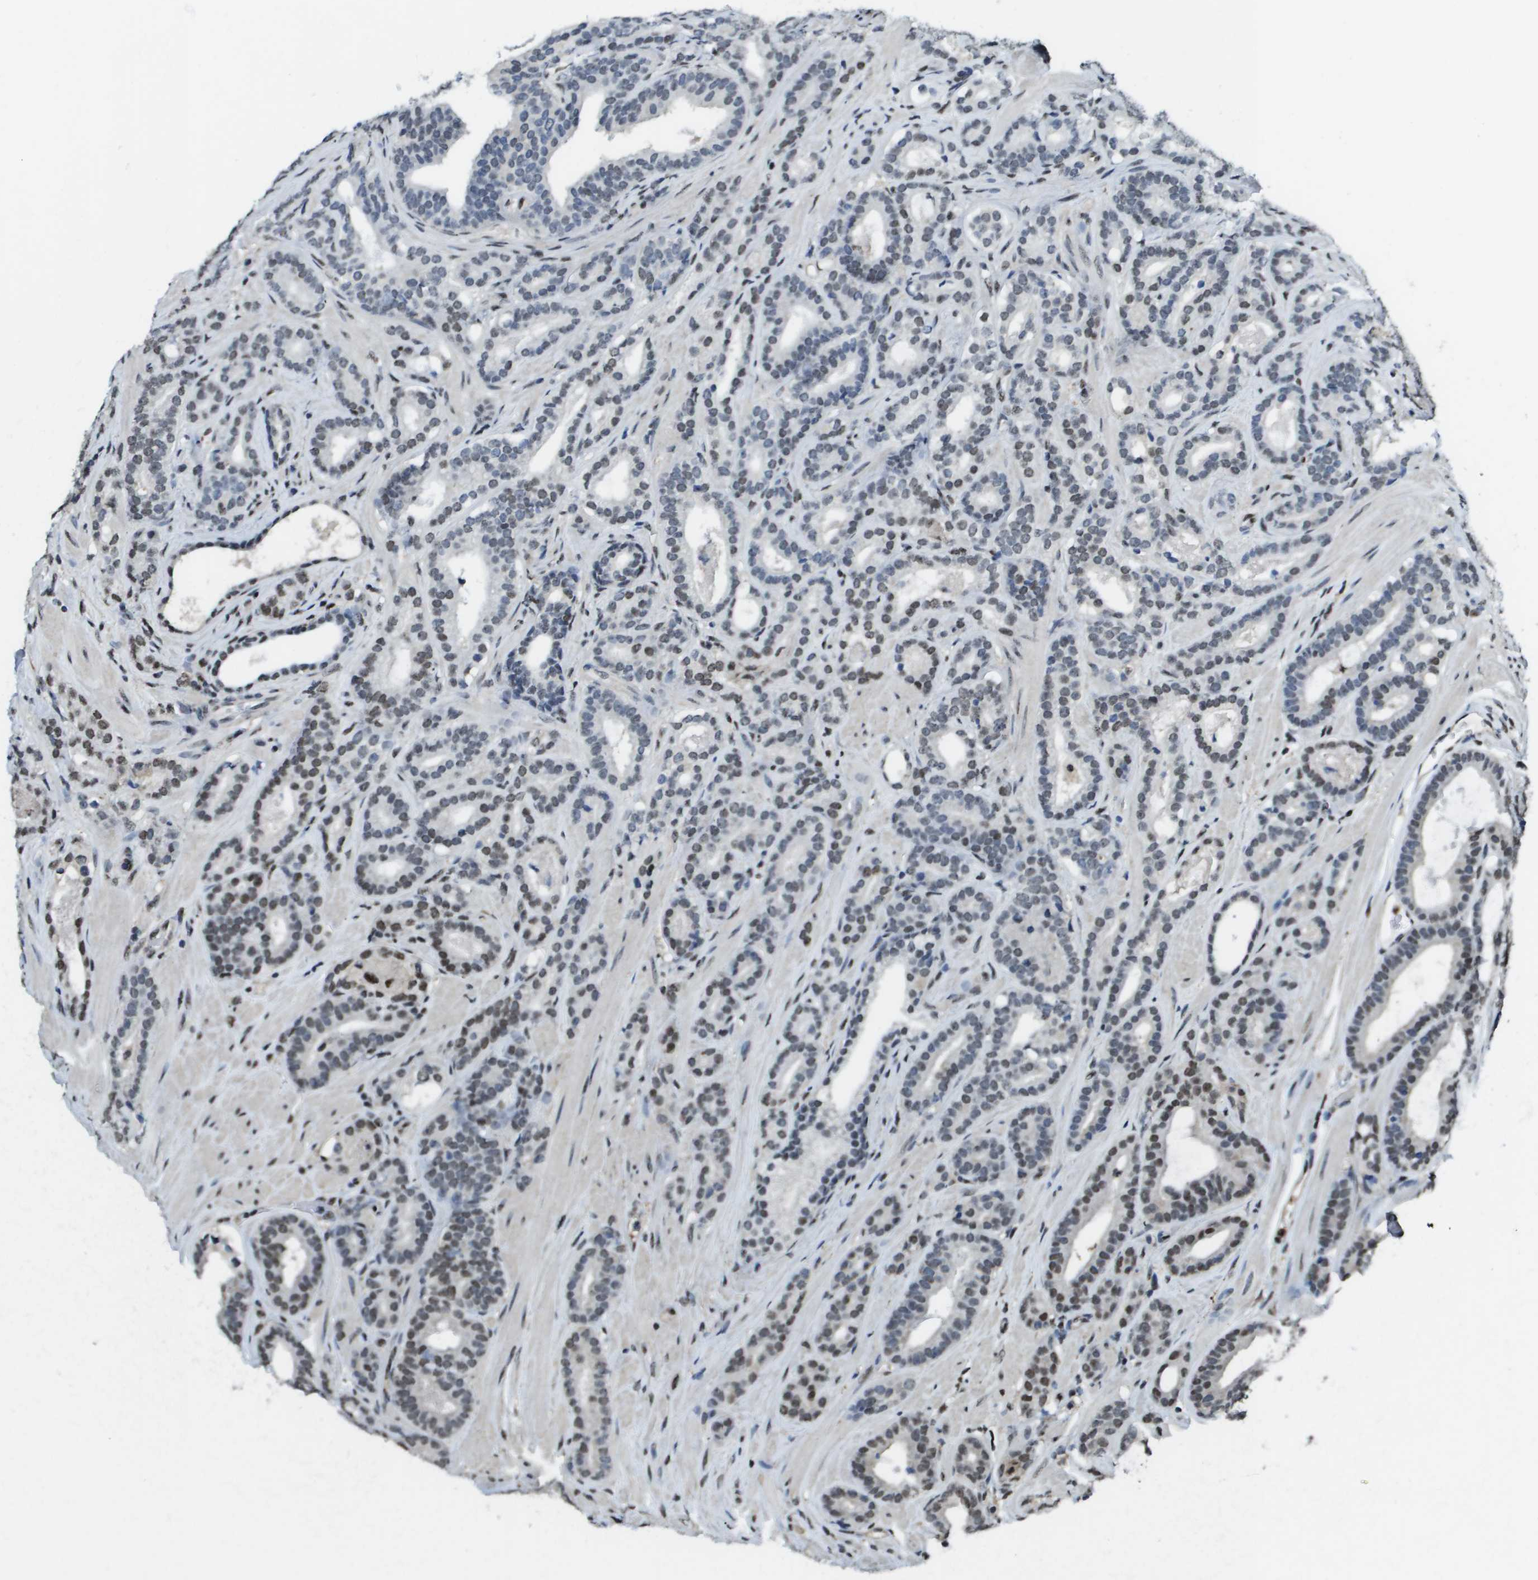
{"staining": {"intensity": "weak", "quantity": "25%-75%", "location": "nuclear"}, "tissue": "prostate cancer", "cell_type": "Tumor cells", "image_type": "cancer", "snomed": [{"axis": "morphology", "description": "Adenocarcinoma, High grade"}, {"axis": "topography", "description": "Prostate"}], "caption": "IHC staining of prostate cancer, which demonstrates low levels of weak nuclear expression in approximately 25%-75% of tumor cells indicating weak nuclear protein staining. The staining was performed using DAB (3,3'-diaminobenzidine) (brown) for protein detection and nuclei were counterstained in hematoxylin (blue).", "gene": "SP100", "patient": {"sex": "male", "age": 60}}